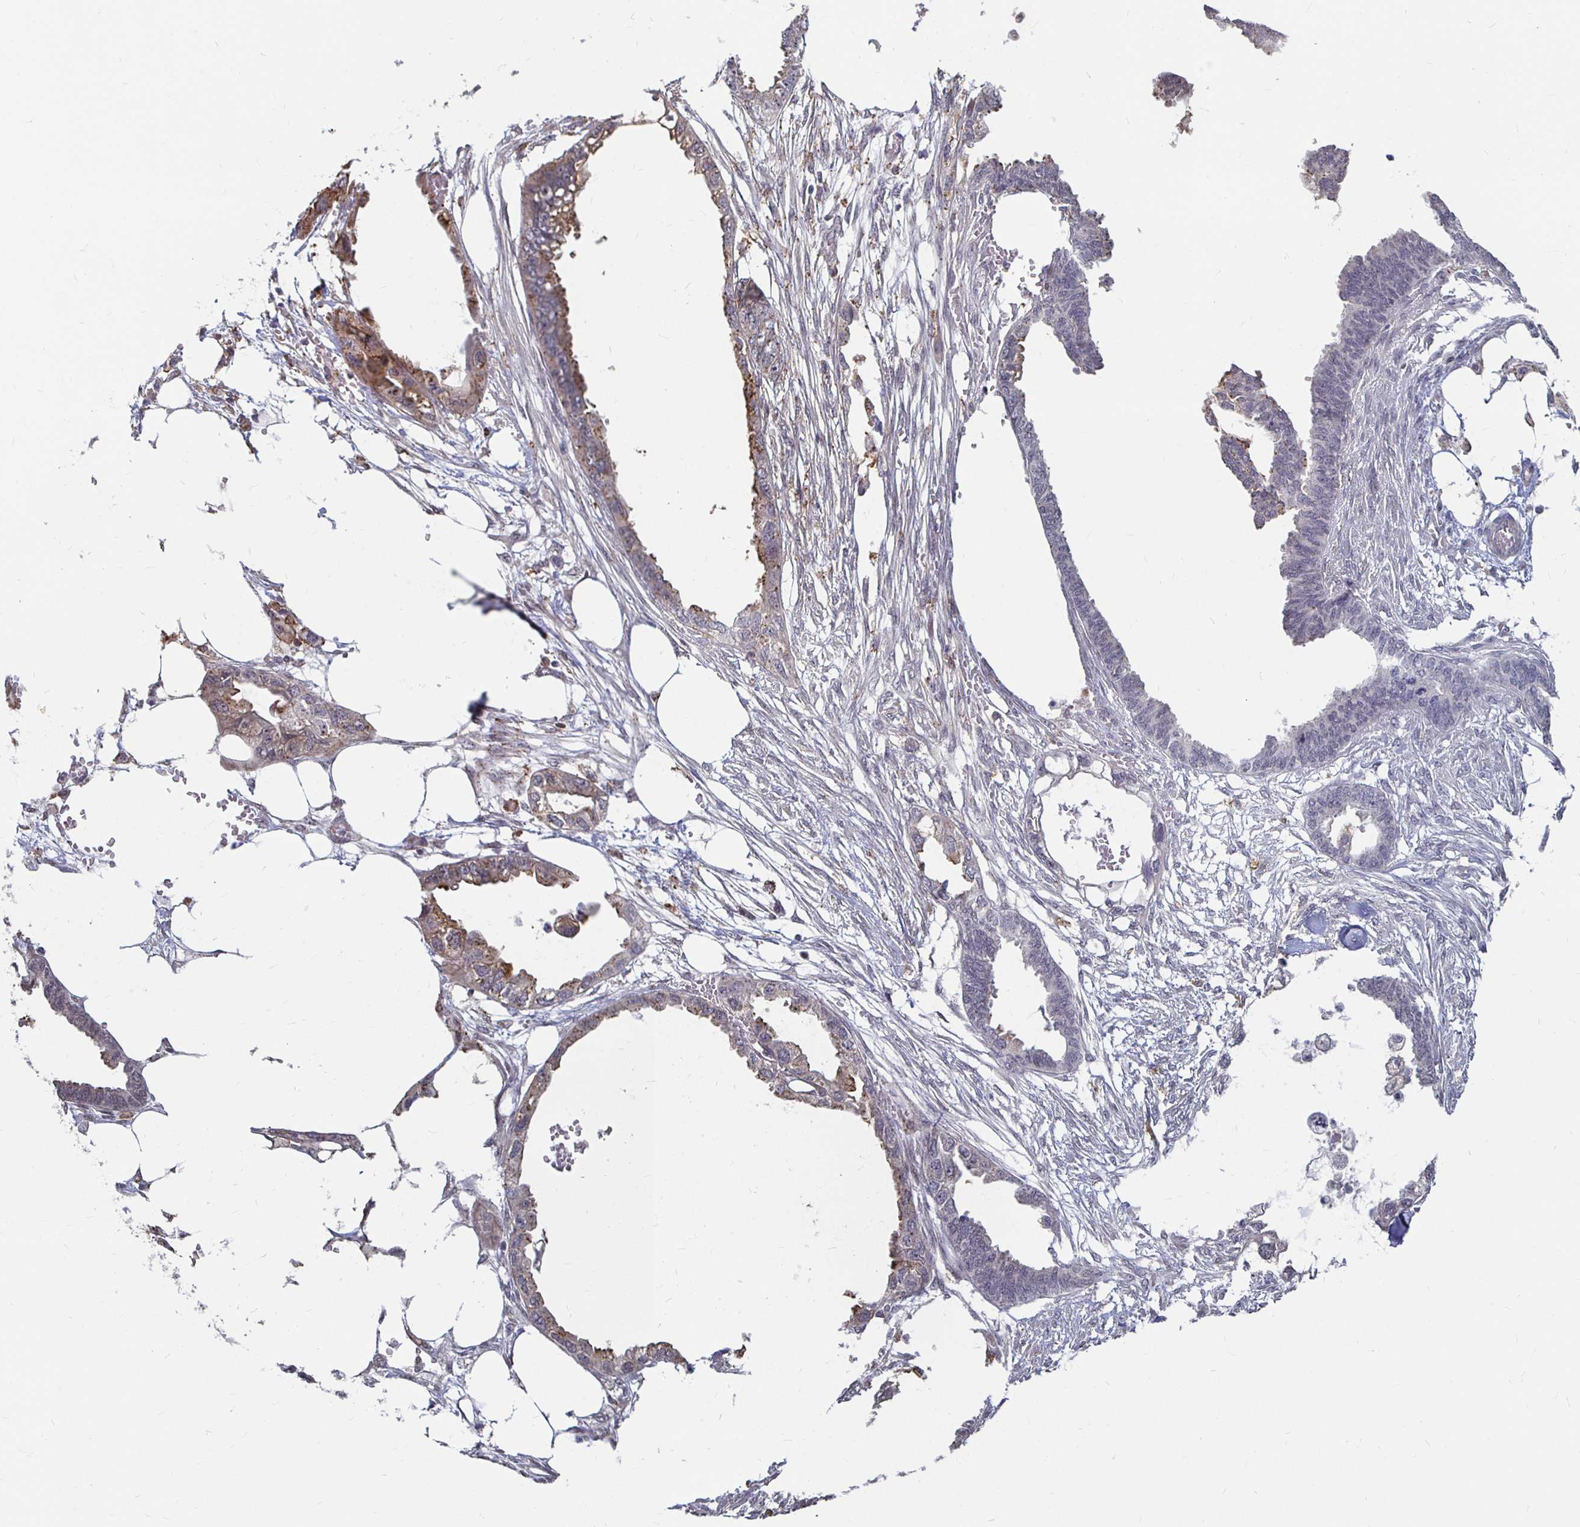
{"staining": {"intensity": "weak", "quantity": "25%-75%", "location": "cytoplasmic/membranous"}, "tissue": "endometrial cancer", "cell_type": "Tumor cells", "image_type": "cancer", "snomed": [{"axis": "morphology", "description": "Adenocarcinoma, NOS"}, {"axis": "morphology", "description": "Adenocarcinoma, metastatic, NOS"}, {"axis": "topography", "description": "Adipose tissue"}, {"axis": "topography", "description": "Endometrium"}], "caption": "Immunohistochemical staining of endometrial metastatic adenocarcinoma demonstrates low levels of weak cytoplasmic/membranous expression in approximately 25%-75% of tumor cells.", "gene": "CAPN11", "patient": {"sex": "female", "age": 67}}